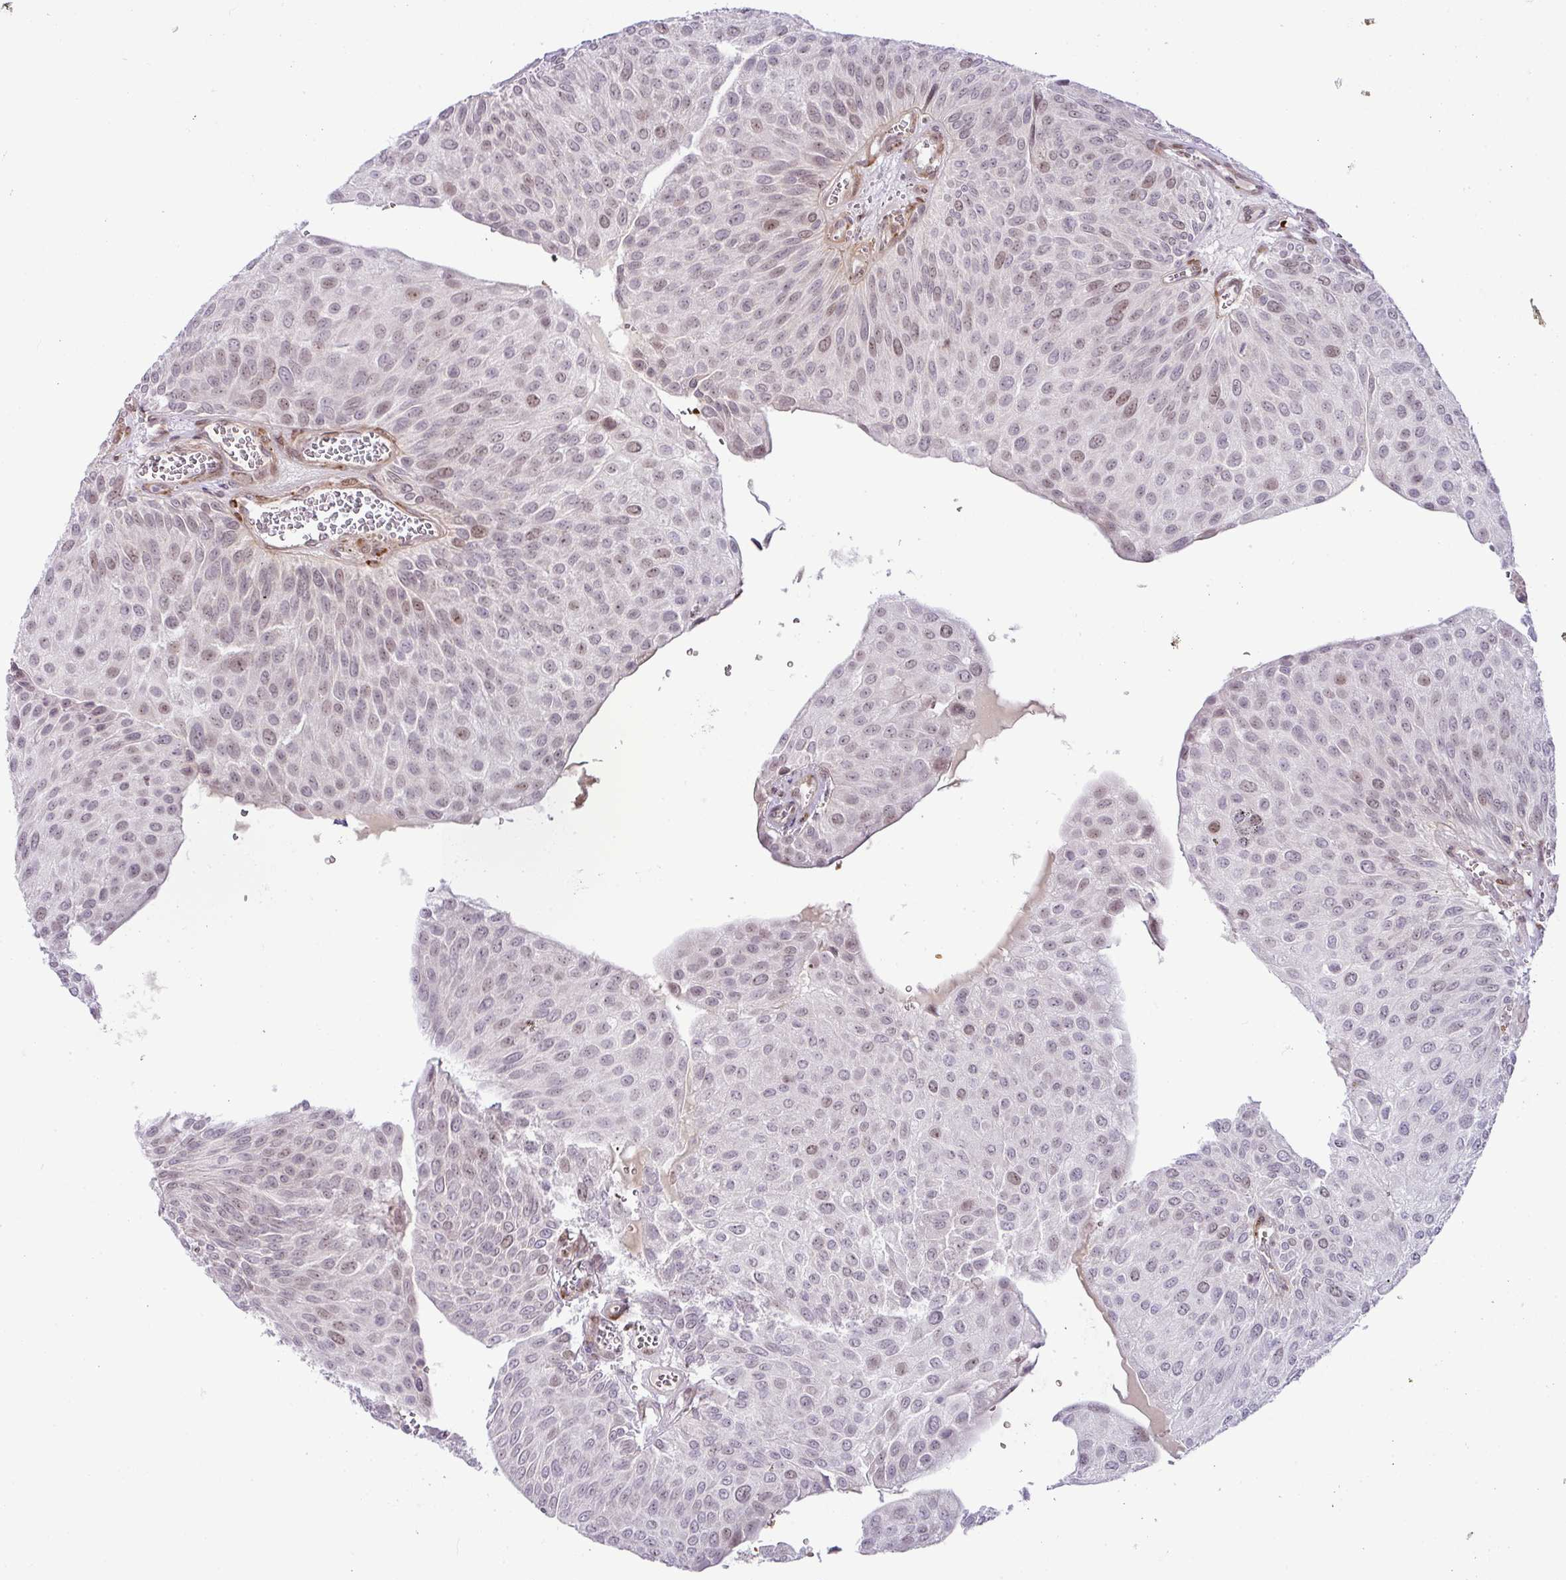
{"staining": {"intensity": "moderate", "quantity": "<25%", "location": "nuclear"}, "tissue": "urothelial cancer", "cell_type": "Tumor cells", "image_type": "cancer", "snomed": [{"axis": "morphology", "description": "Urothelial carcinoma, NOS"}, {"axis": "topography", "description": "Urinary bladder"}], "caption": "Immunohistochemical staining of urothelial cancer displays low levels of moderate nuclear protein expression in approximately <25% of tumor cells.", "gene": "PARP2", "patient": {"sex": "male", "age": 67}}